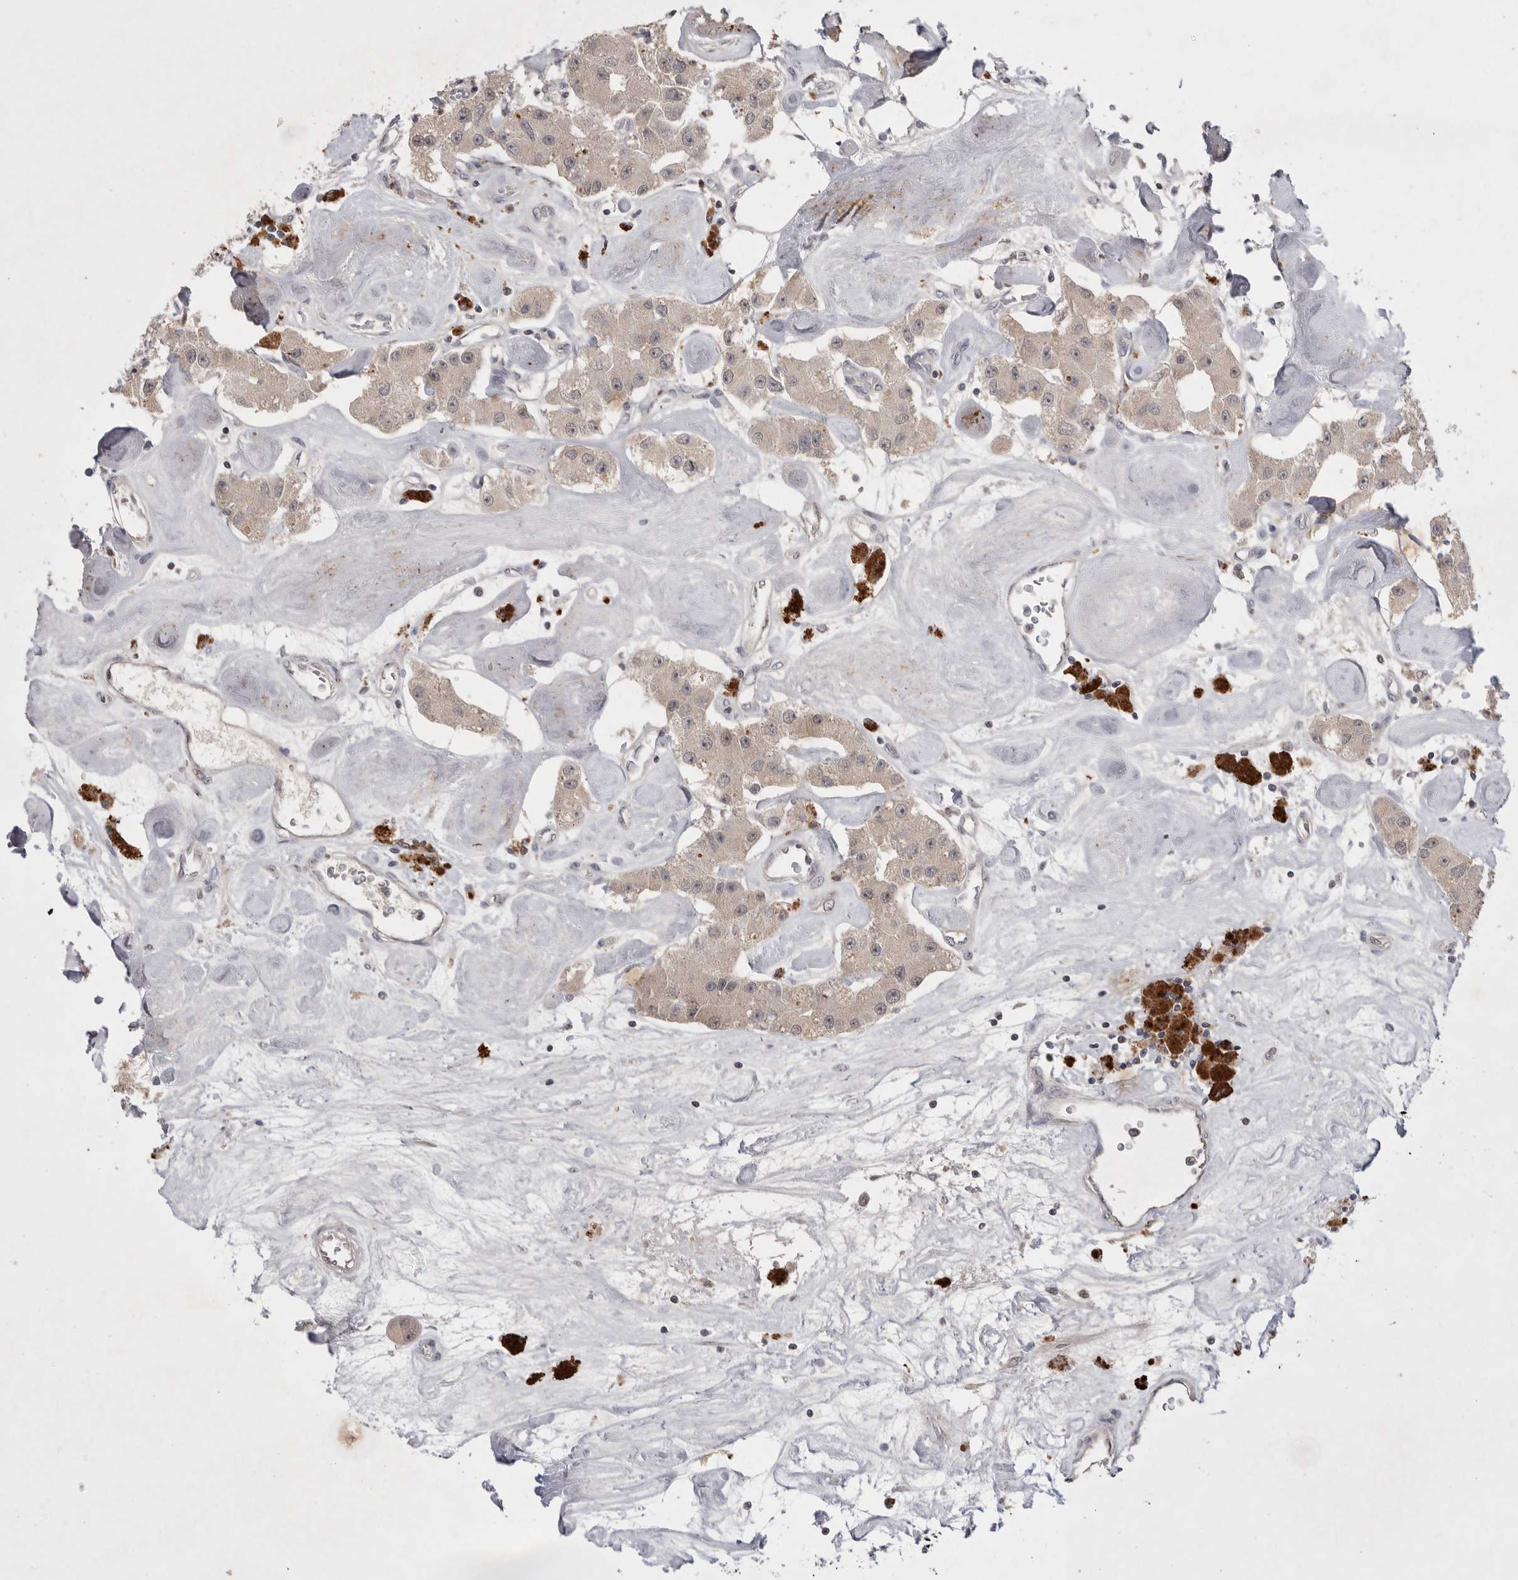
{"staining": {"intensity": "weak", "quantity": ">75%", "location": "cytoplasmic/membranous"}, "tissue": "carcinoid", "cell_type": "Tumor cells", "image_type": "cancer", "snomed": [{"axis": "morphology", "description": "Carcinoid, malignant, NOS"}, {"axis": "topography", "description": "Pancreas"}], "caption": "Immunohistochemical staining of human carcinoid shows low levels of weak cytoplasmic/membranous expression in approximately >75% of tumor cells.", "gene": "HUS1", "patient": {"sex": "male", "age": 41}}